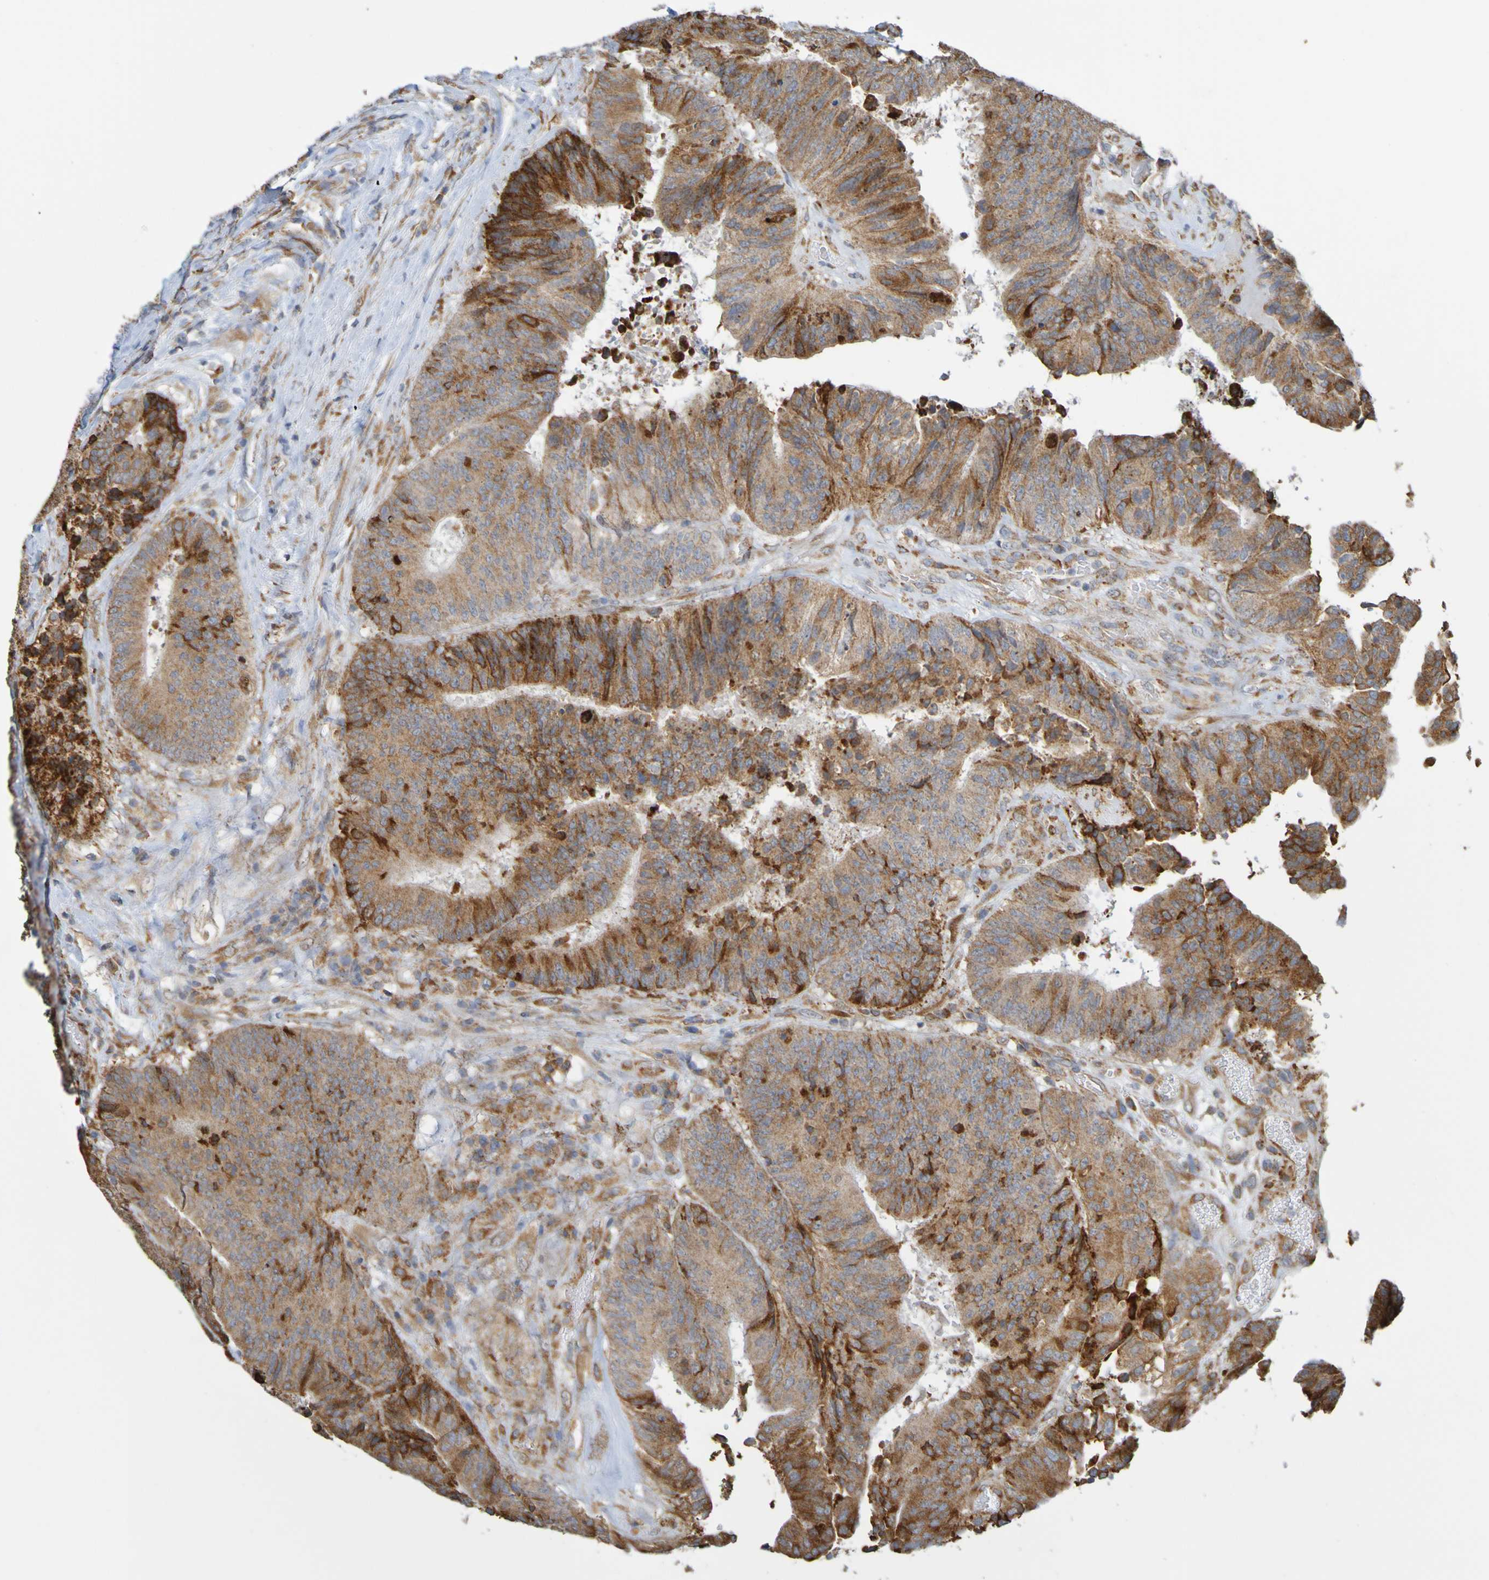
{"staining": {"intensity": "strong", "quantity": "<25%", "location": "cytoplasmic/membranous"}, "tissue": "colorectal cancer", "cell_type": "Tumor cells", "image_type": "cancer", "snomed": [{"axis": "morphology", "description": "Adenocarcinoma, NOS"}, {"axis": "topography", "description": "Rectum"}], "caption": "Protein expression analysis of human colorectal cancer reveals strong cytoplasmic/membranous expression in approximately <25% of tumor cells.", "gene": "PDIA3", "patient": {"sex": "male", "age": 72}}